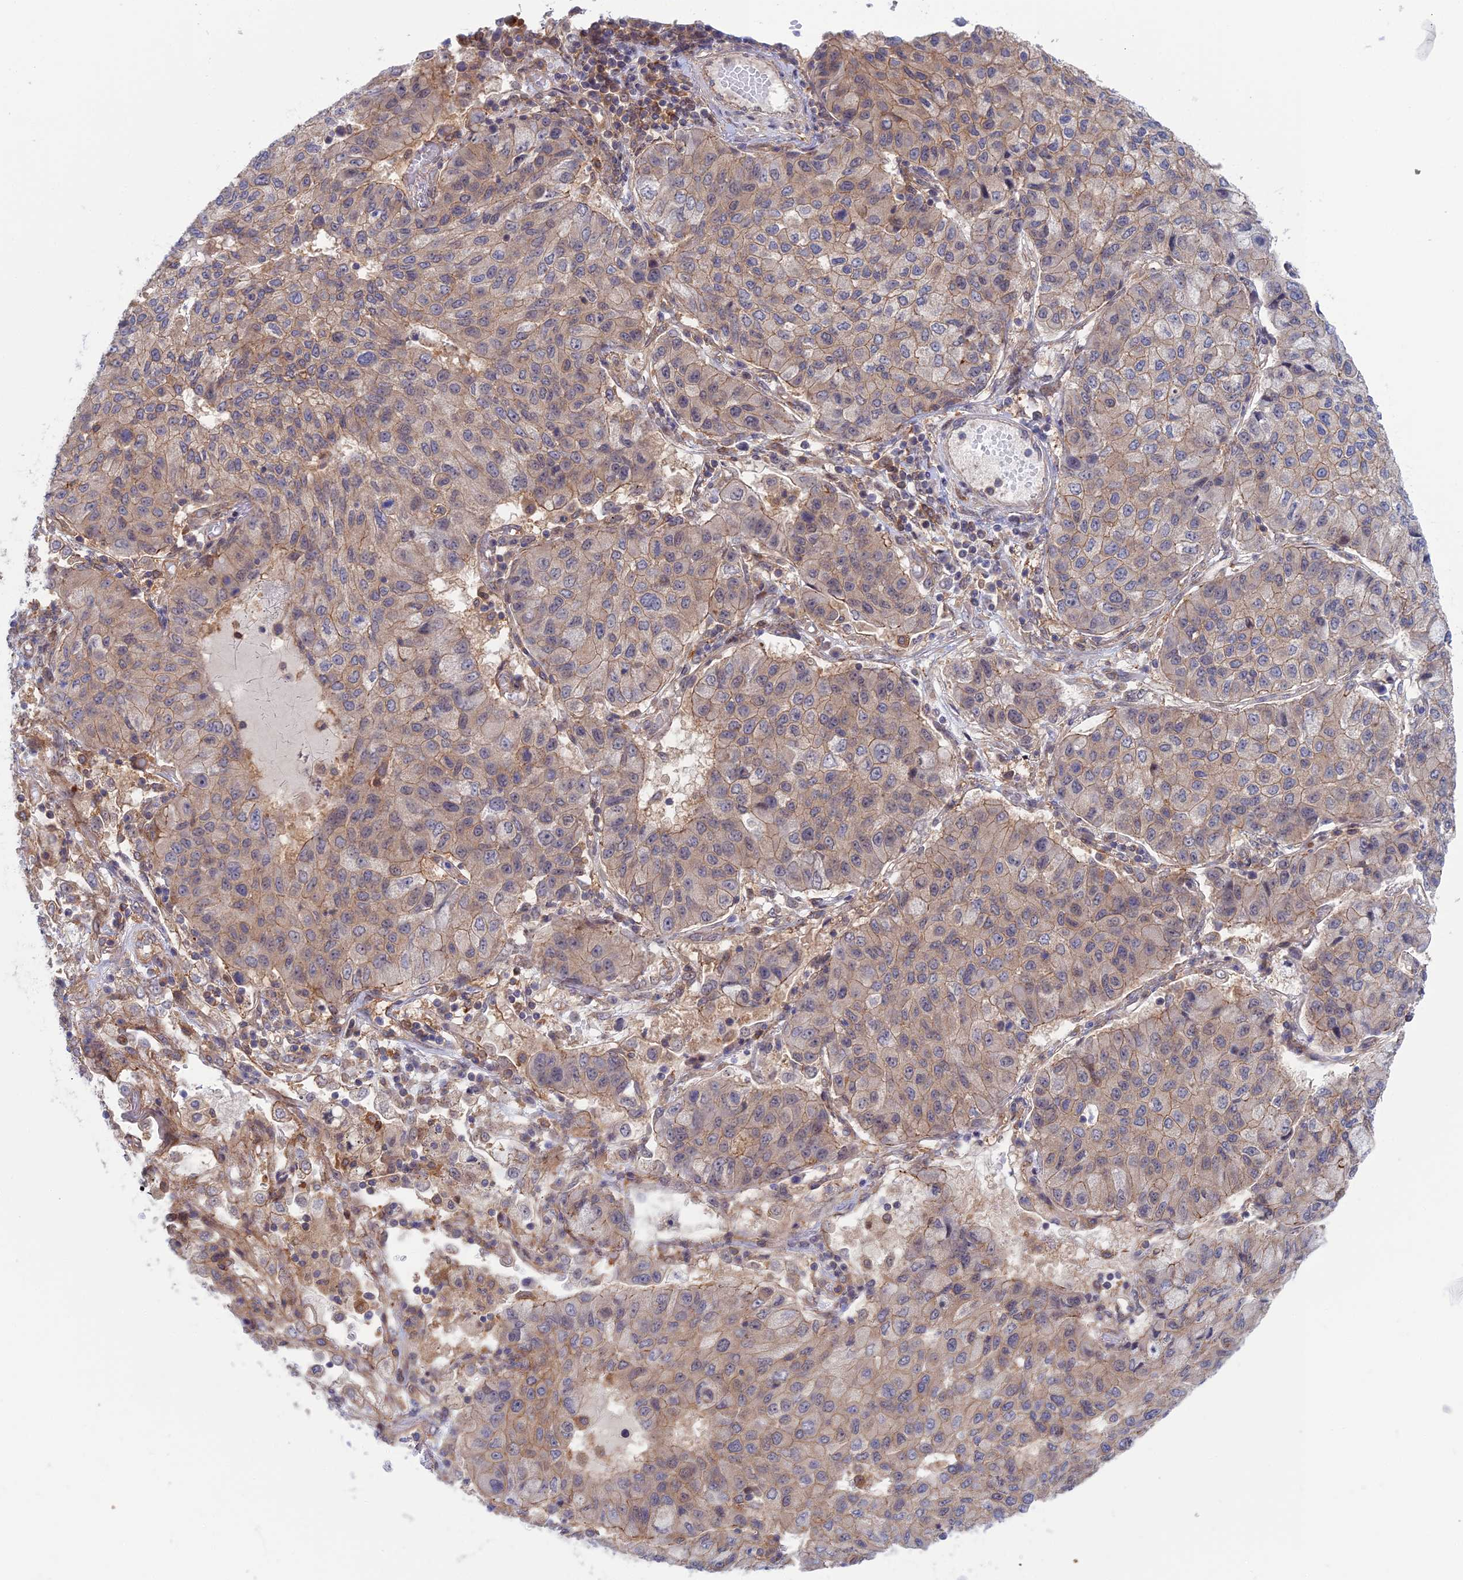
{"staining": {"intensity": "weak", "quantity": "25%-75%", "location": "cytoplasmic/membranous"}, "tissue": "lung cancer", "cell_type": "Tumor cells", "image_type": "cancer", "snomed": [{"axis": "morphology", "description": "Squamous cell carcinoma, NOS"}, {"axis": "topography", "description": "Lung"}], "caption": "Human lung cancer stained for a protein (brown) exhibits weak cytoplasmic/membranous positive expression in about 25%-75% of tumor cells.", "gene": "ABHD1", "patient": {"sex": "male", "age": 74}}